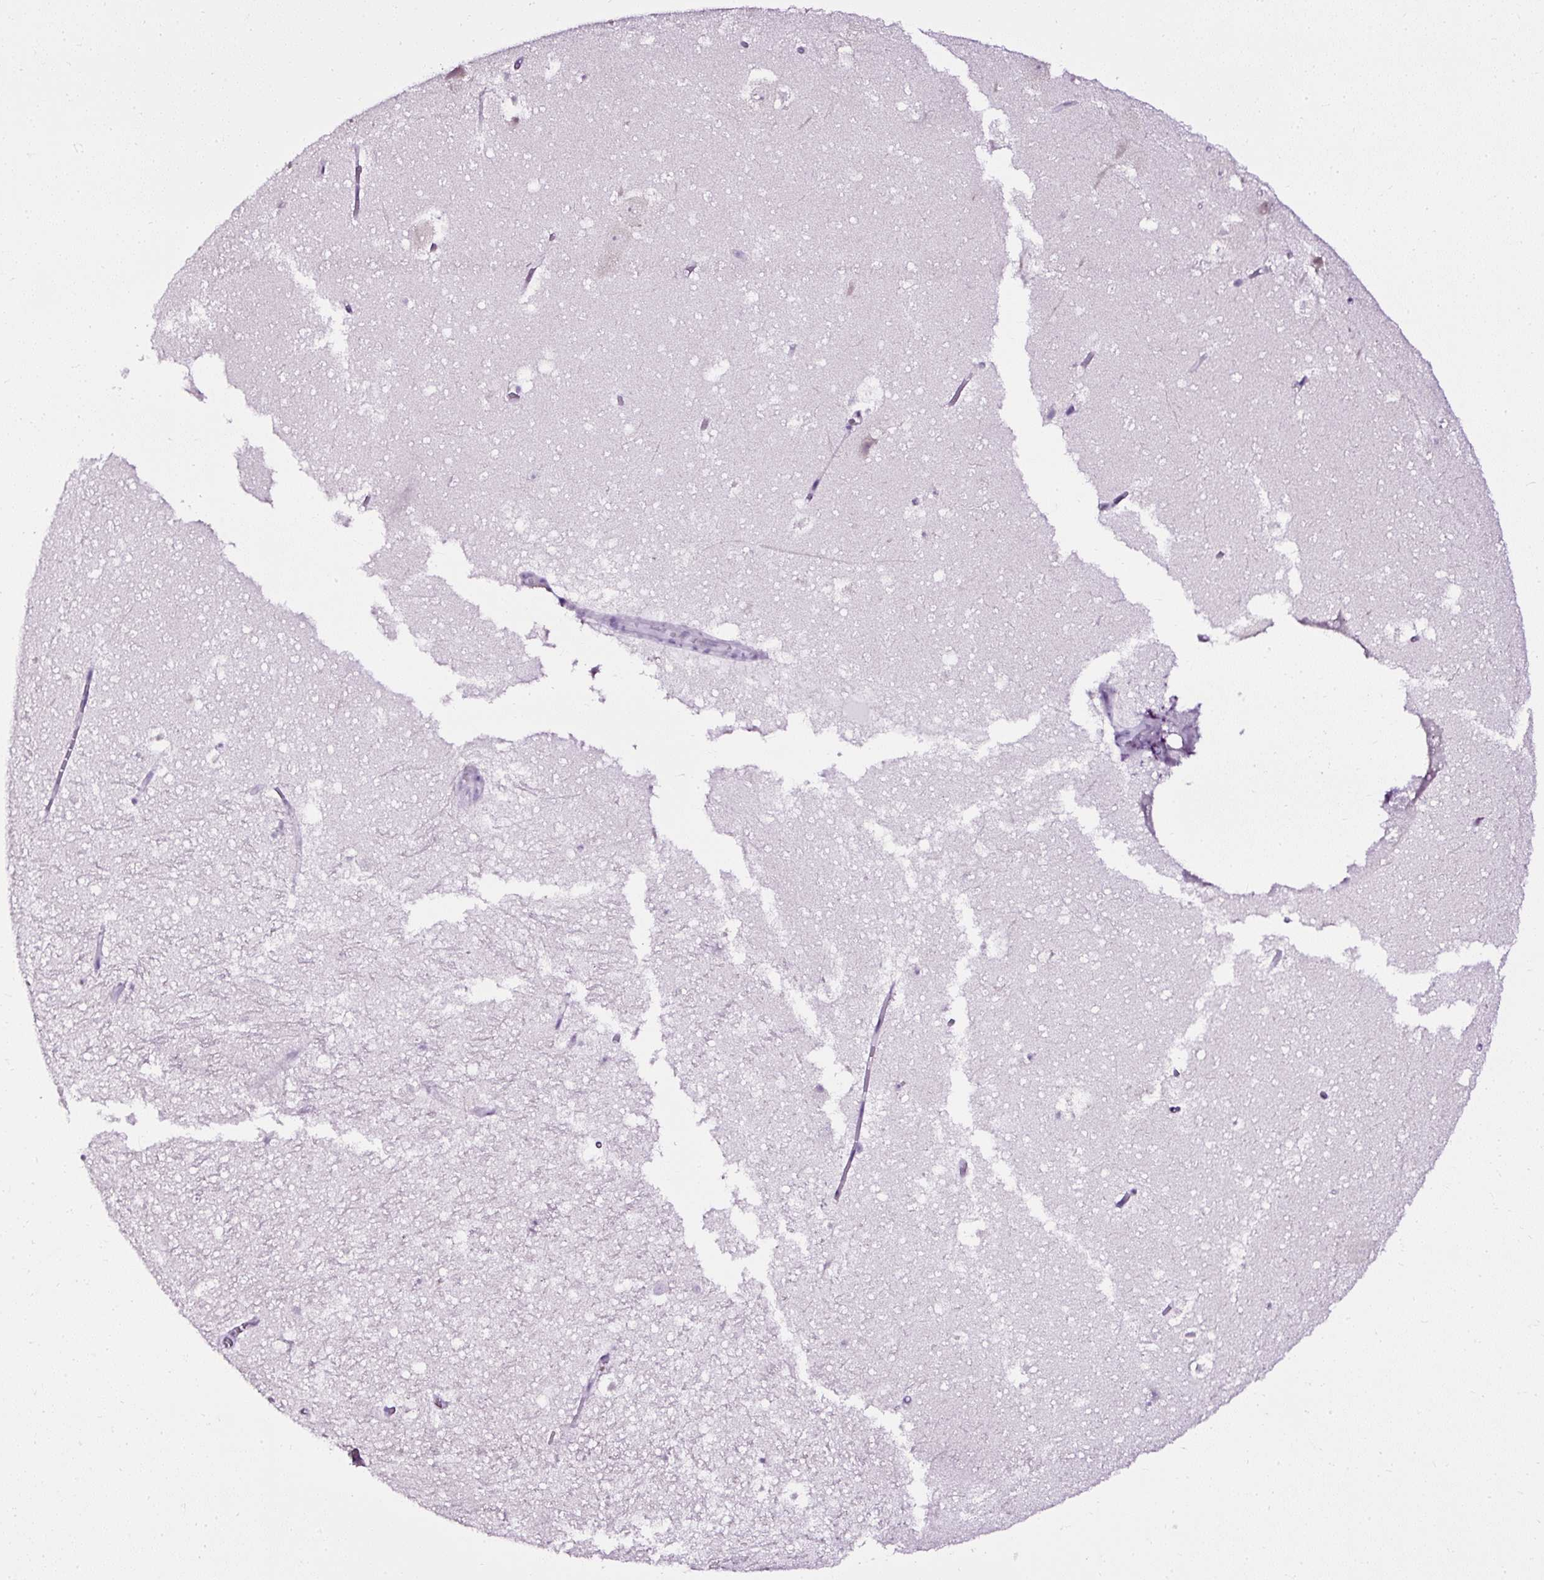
{"staining": {"intensity": "negative", "quantity": "none", "location": "none"}, "tissue": "hippocampus", "cell_type": "Glial cells", "image_type": "normal", "snomed": [{"axis": "morphology", "description": "Normal tissue, NOS"}, {"axis": "topography", "description": "Hippocampus"}], "caption": "The photomicrograph shows no significant staining in glial cells of hippocampus. (Immunohistochemistry, brightfield microscopy, high magnification).", "gene": "ATP2A1", "patient": {"sex": "female", "age": 42}}